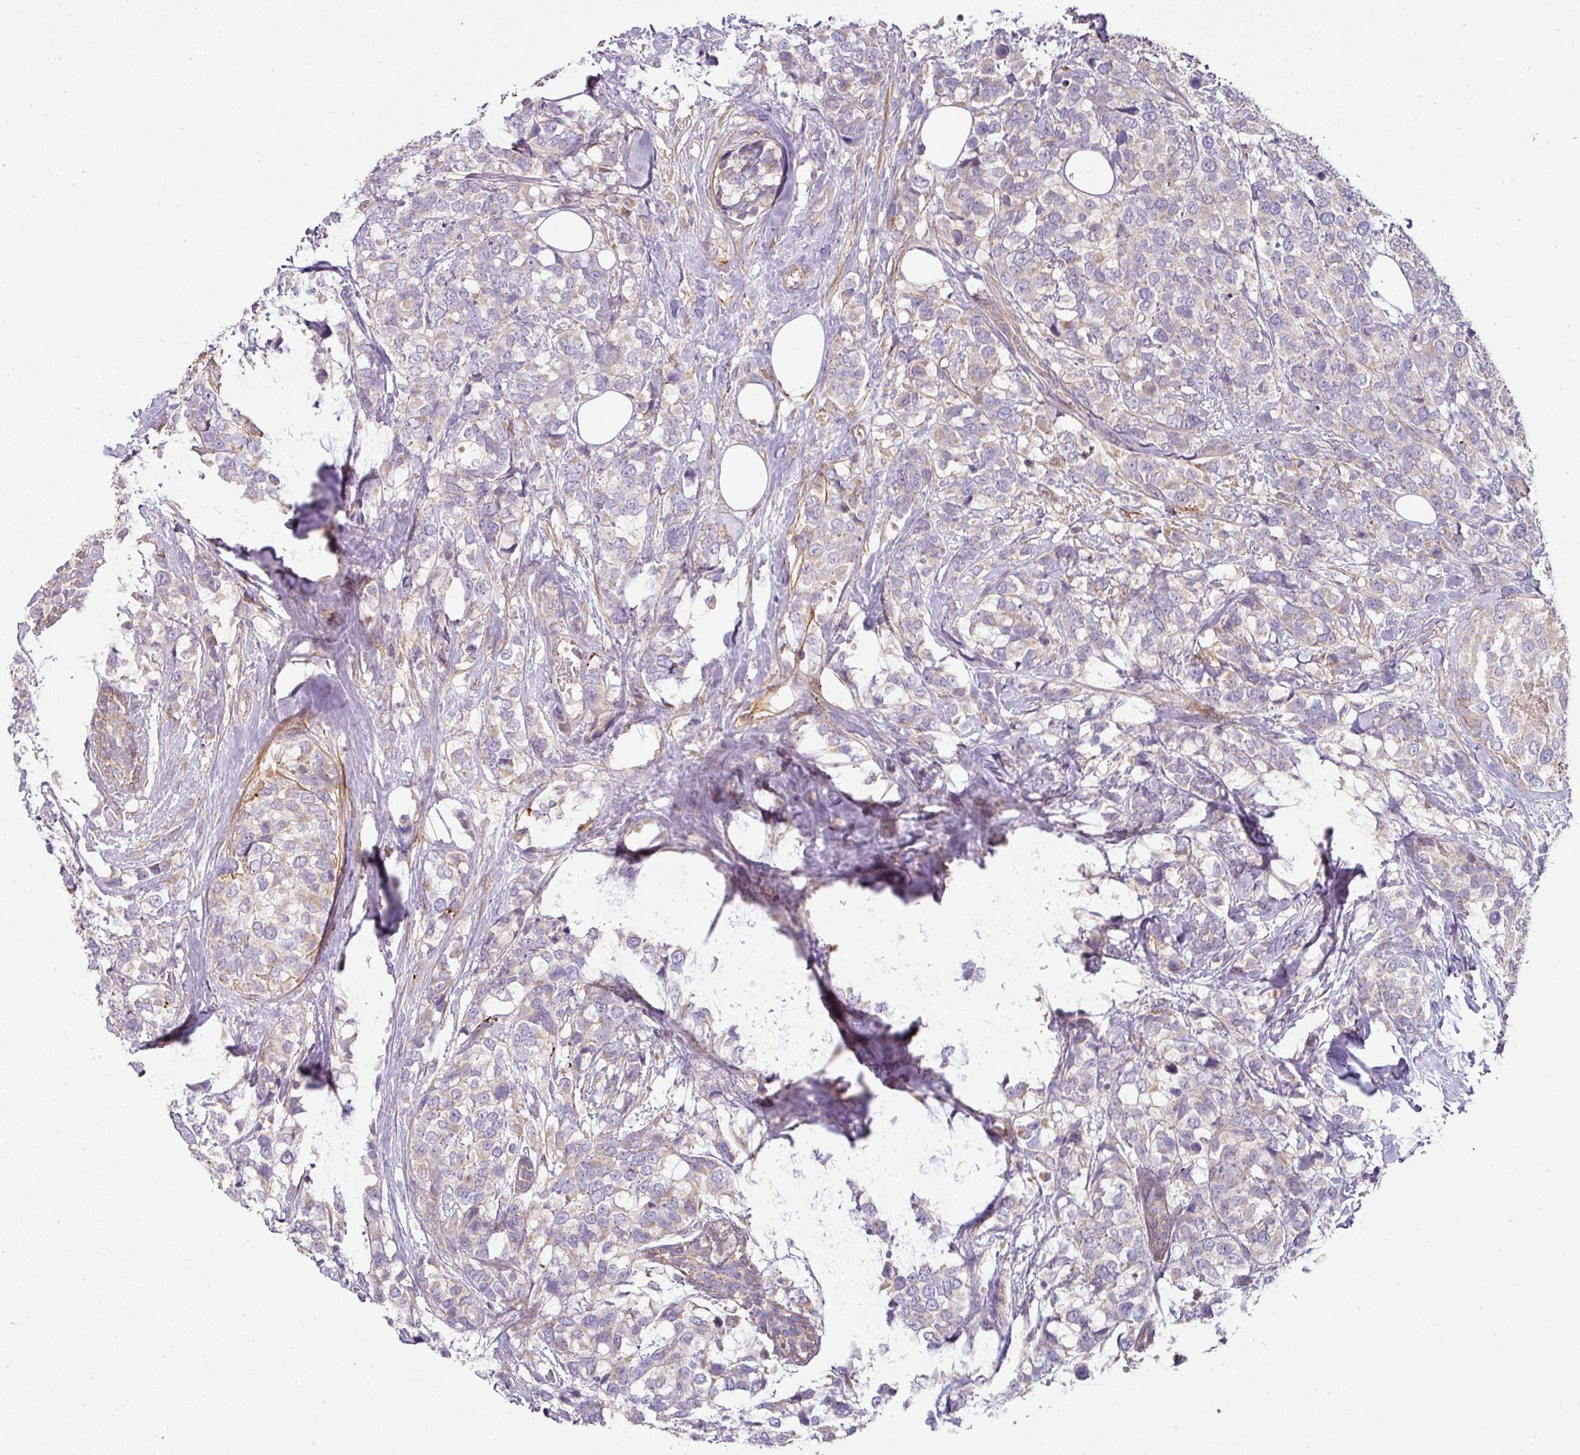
{"staining": {"intensity": "negative", "quantity": "none", "location": "none"}, "tissue": "breast cancer", "cell_type": "Tumor cells", "image_type": "cancer", "snomed": [{"axis": "morphology", "description": "Lobular carcinoma"}, {"axis": "topography", "description": "Breast"}], "caption": "Protein analysis of breast lobular carcinoma demonstrates no significant positivity in tumor cells. The staining is performed using DAB brown chromogen with nuclei counter-stained in using hematoxylin.", "gene": "STK35", "patient": {"sex": "female", "age": 59}}